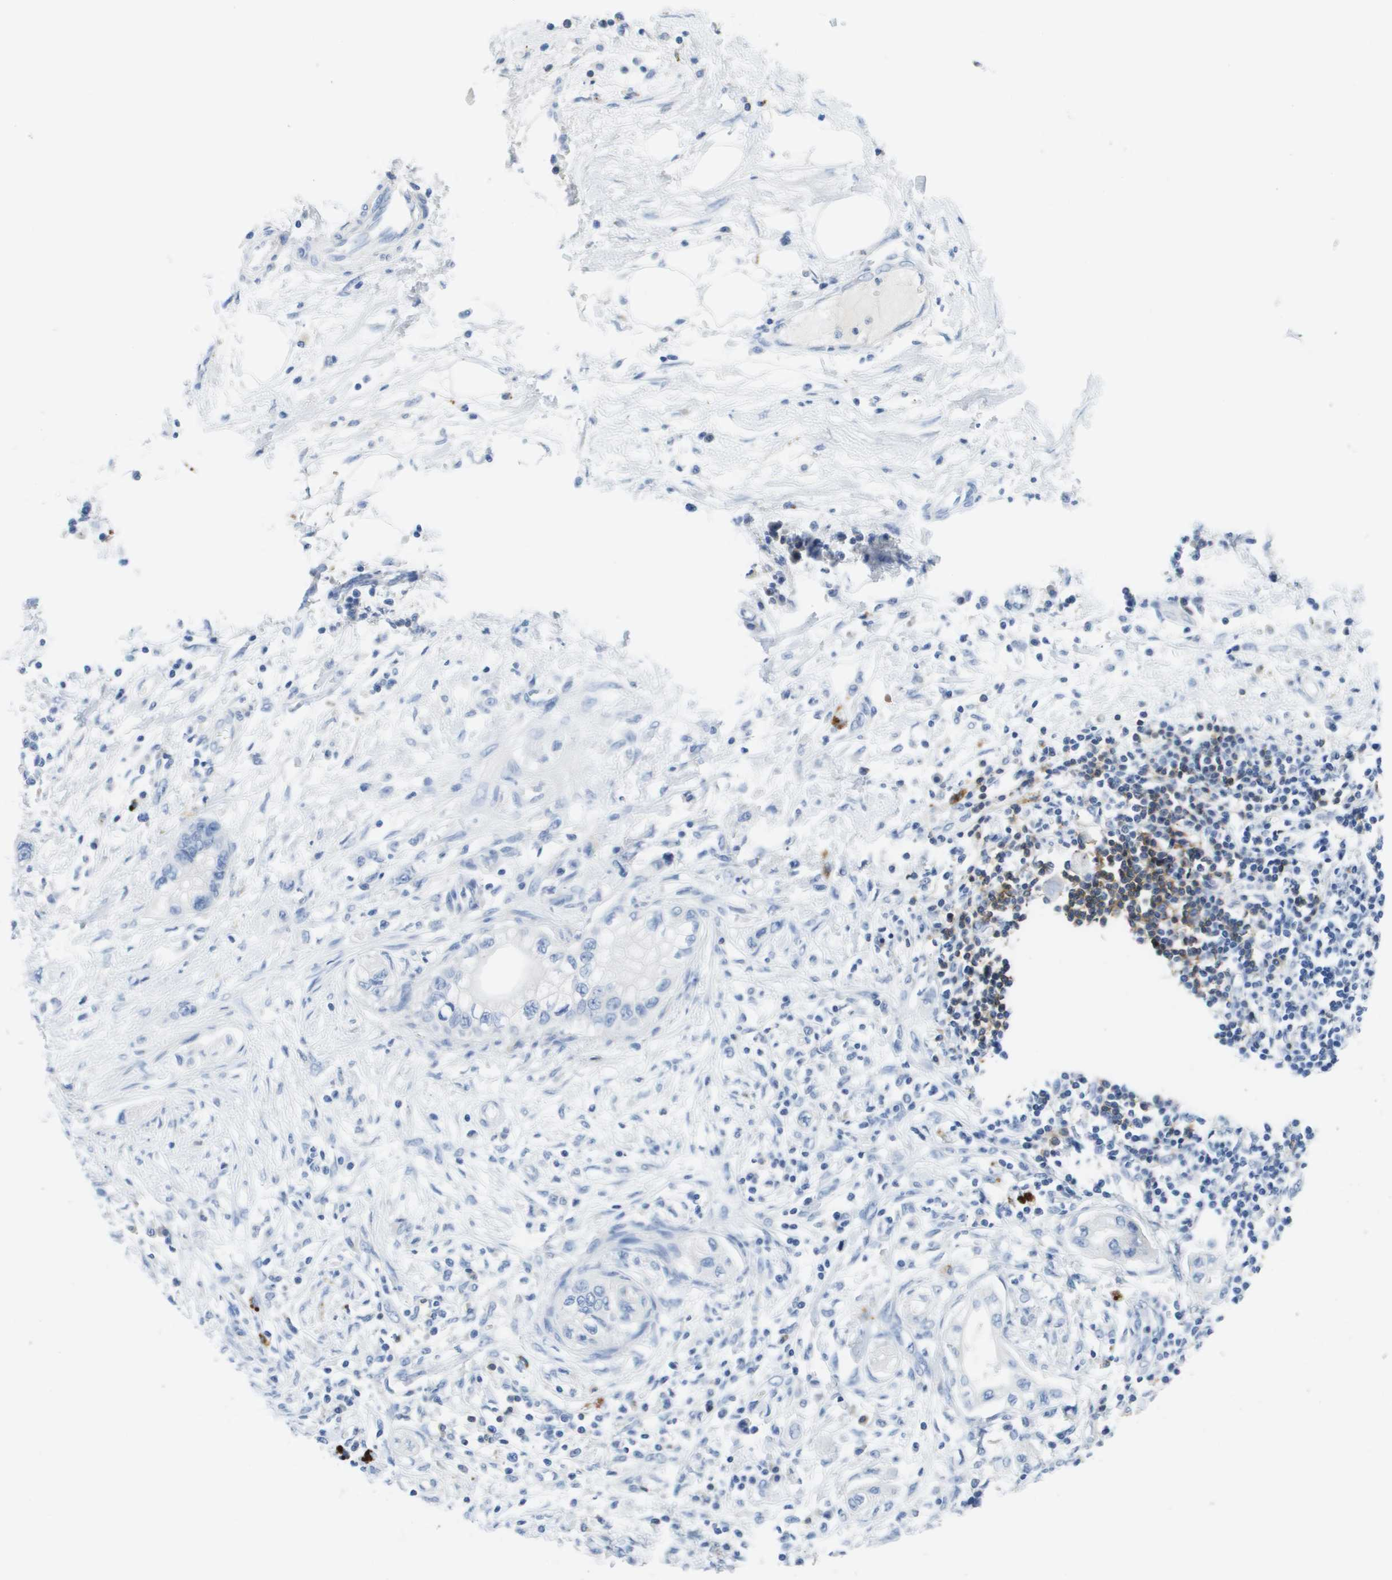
{"staining": {"intensity": "negative", "quantity": "none", "location": "none"}, "tissue": "pancreatic cancer", "cell_type": "Tumor cells", "image_type": "cancer", "snomed": [{"axis": "morphology", "description": "Adenocarcinoma, NOS"}, {"axis": "topography", "description": "Pancreas"}], "caption": "There is no significant staining in tumor cells of pancreatic cancer (adenocarcinoma).", "gene": "MS4A1", "patient": {"sex": "male", "age": 56}}